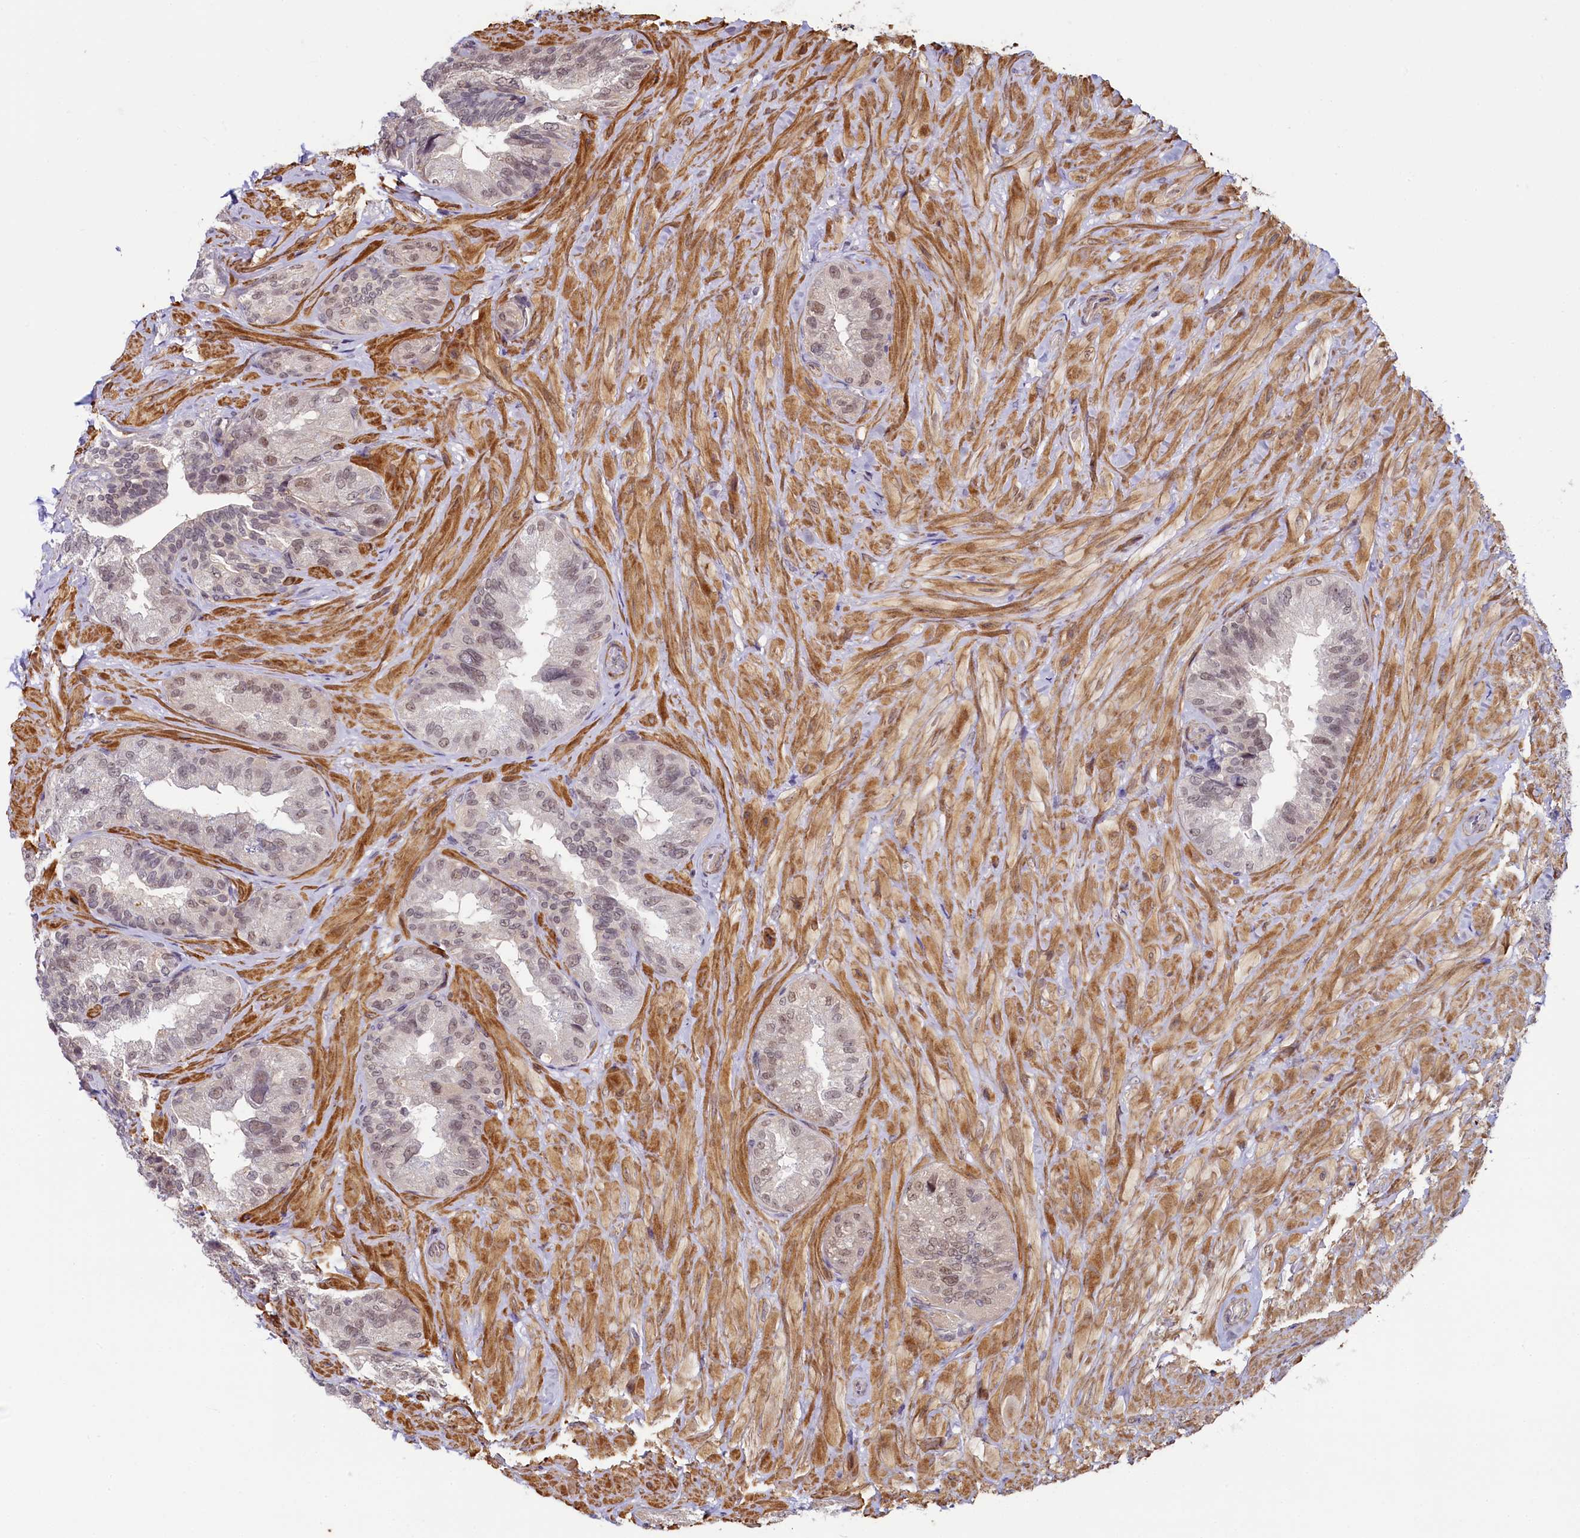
{"staining": {"intensity": "weak", "quantity": "25%-75%", "location": "nuclear"}, "tissue": "seminal vesicle", "cell_type": "Glandular cells", "image_type": "normal", "snomed": [{"axis": "morphology", "description": "Normal tissue, NOS"}, {"axis": "topography", "description": "Prostate and seminal vesicle, NOS"}, {"axis": "topography", "description": "Prostate"}, {"axis": "topography", "description": "Seminal veicle"}], "caption": "Seminal vesicle stained with a brown dye shows weak nuclear positive positivity in about 25%-75% of glandular cells.", "gene": "INTS14", "patient": {"sex": "male", "age": 67}}